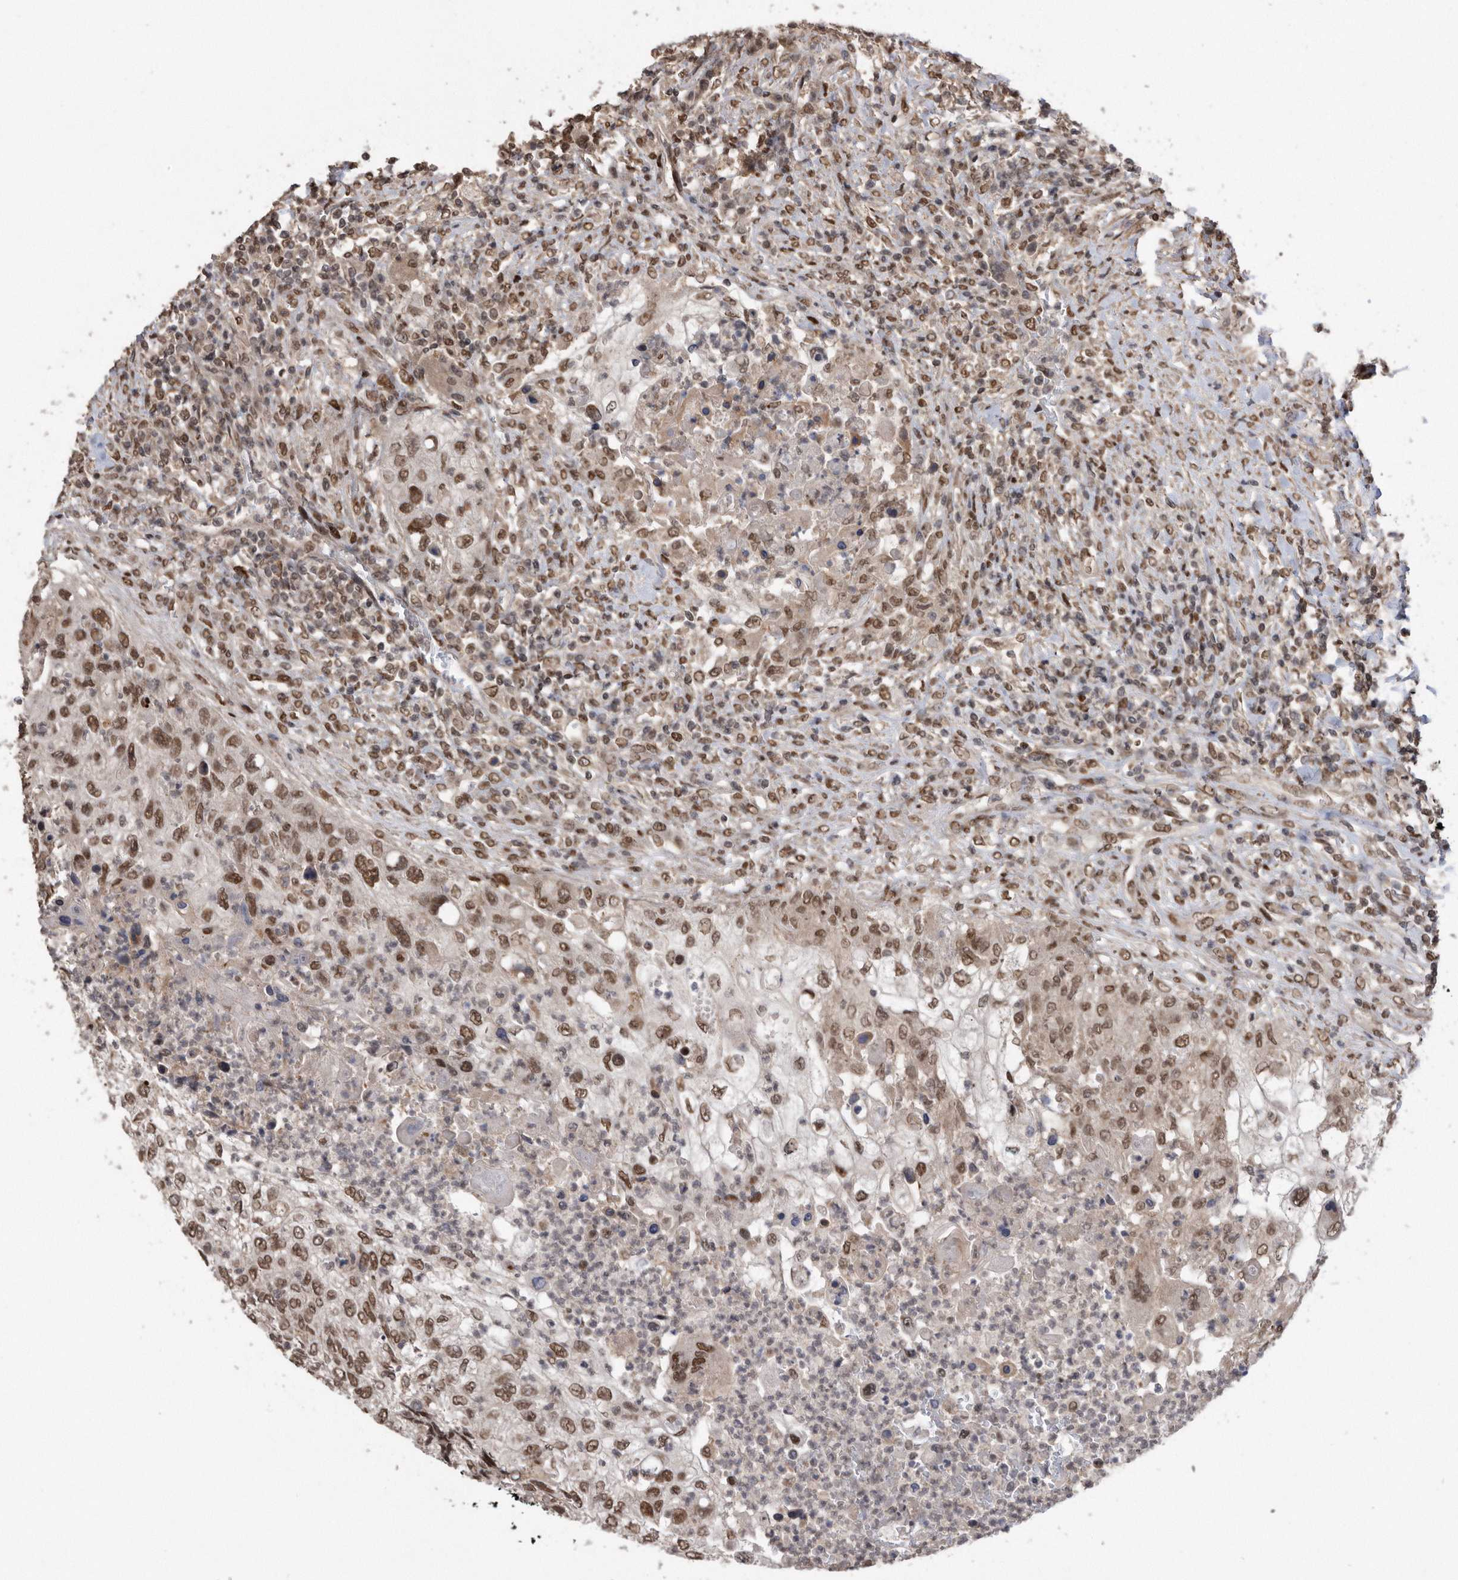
{"staining": {"intensity": "moderate", "quantity": ">75%", "location": "nuclear"}, "tissue": "urothelial cancer", "cell_type": "Tumor cells", "image_type": "cancer", "snomed": [{"axis": "morphology", "description": "Urothelial carcinoma, High grade"}, {"axis": "topography", "description": "Urinary bladder"}], "caption": "This is an image of immunohistochemistry staining of urothelial cancer, which shows moderate staining in the nuclear of tumor cells.", "gene": "TDRD3", "patient": {"sex": "female", "age": 60}}